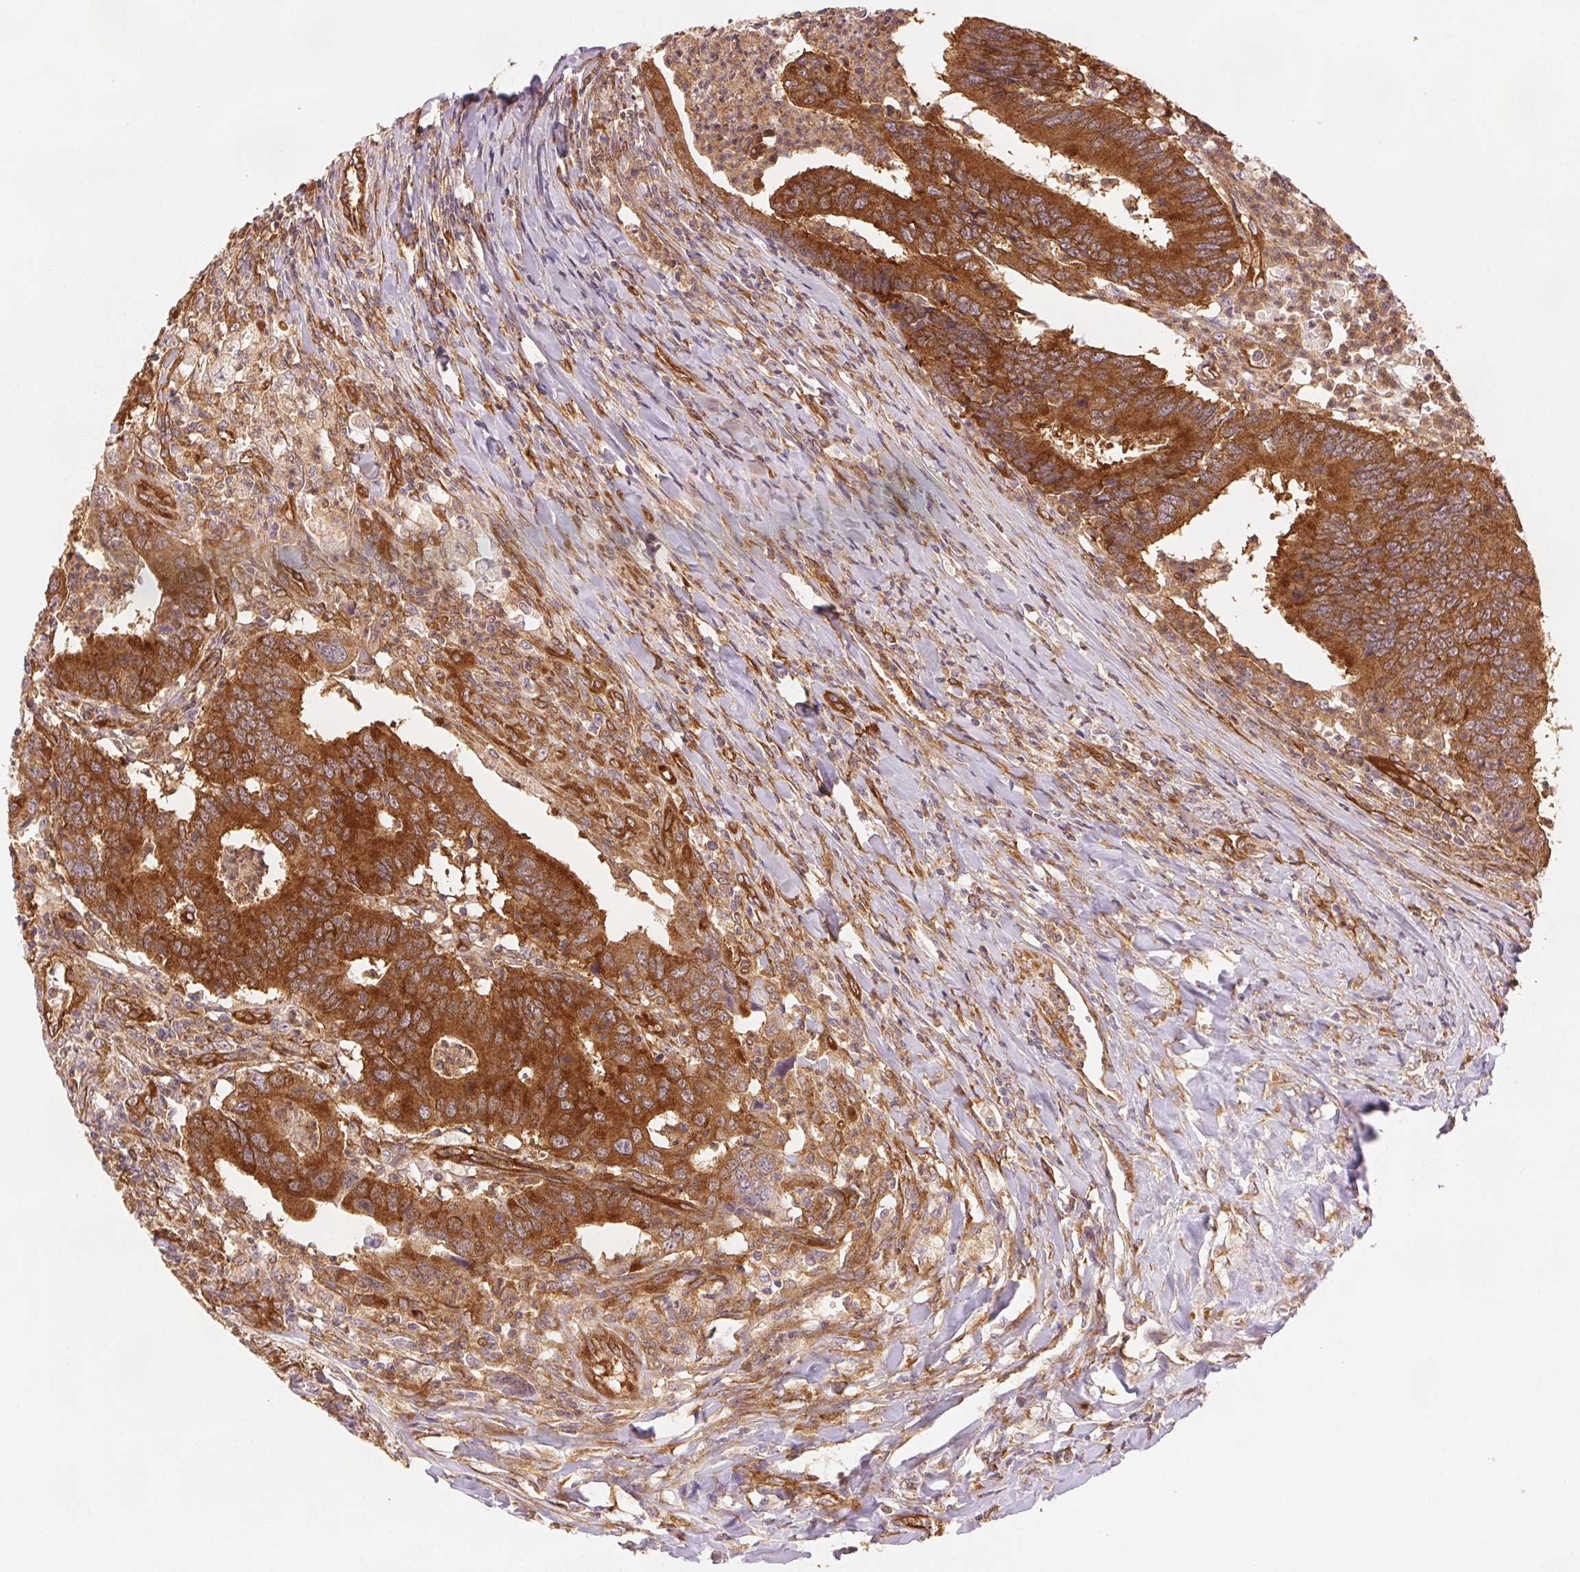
{"staining": {"intensity": "strong", "quantity": ">75%", "location": "cytoplasmic/membranous"}, "tissue": "colorectal cancer", "cell_type": "Tumor cells", "image_type": "cancer", "snomed": [{"axis": "morphology", "description": "Adenocarcinoma, NOS"}, {"axis": "topography", "description": "Colon"}], "caption": "Human colorectal cancer (adenocarcinoma) stained with a protein marker demonstrates strong staining in tumor cells.", "gene": "DIAPH2", "patient": {"sex": "female", "age": 67}}